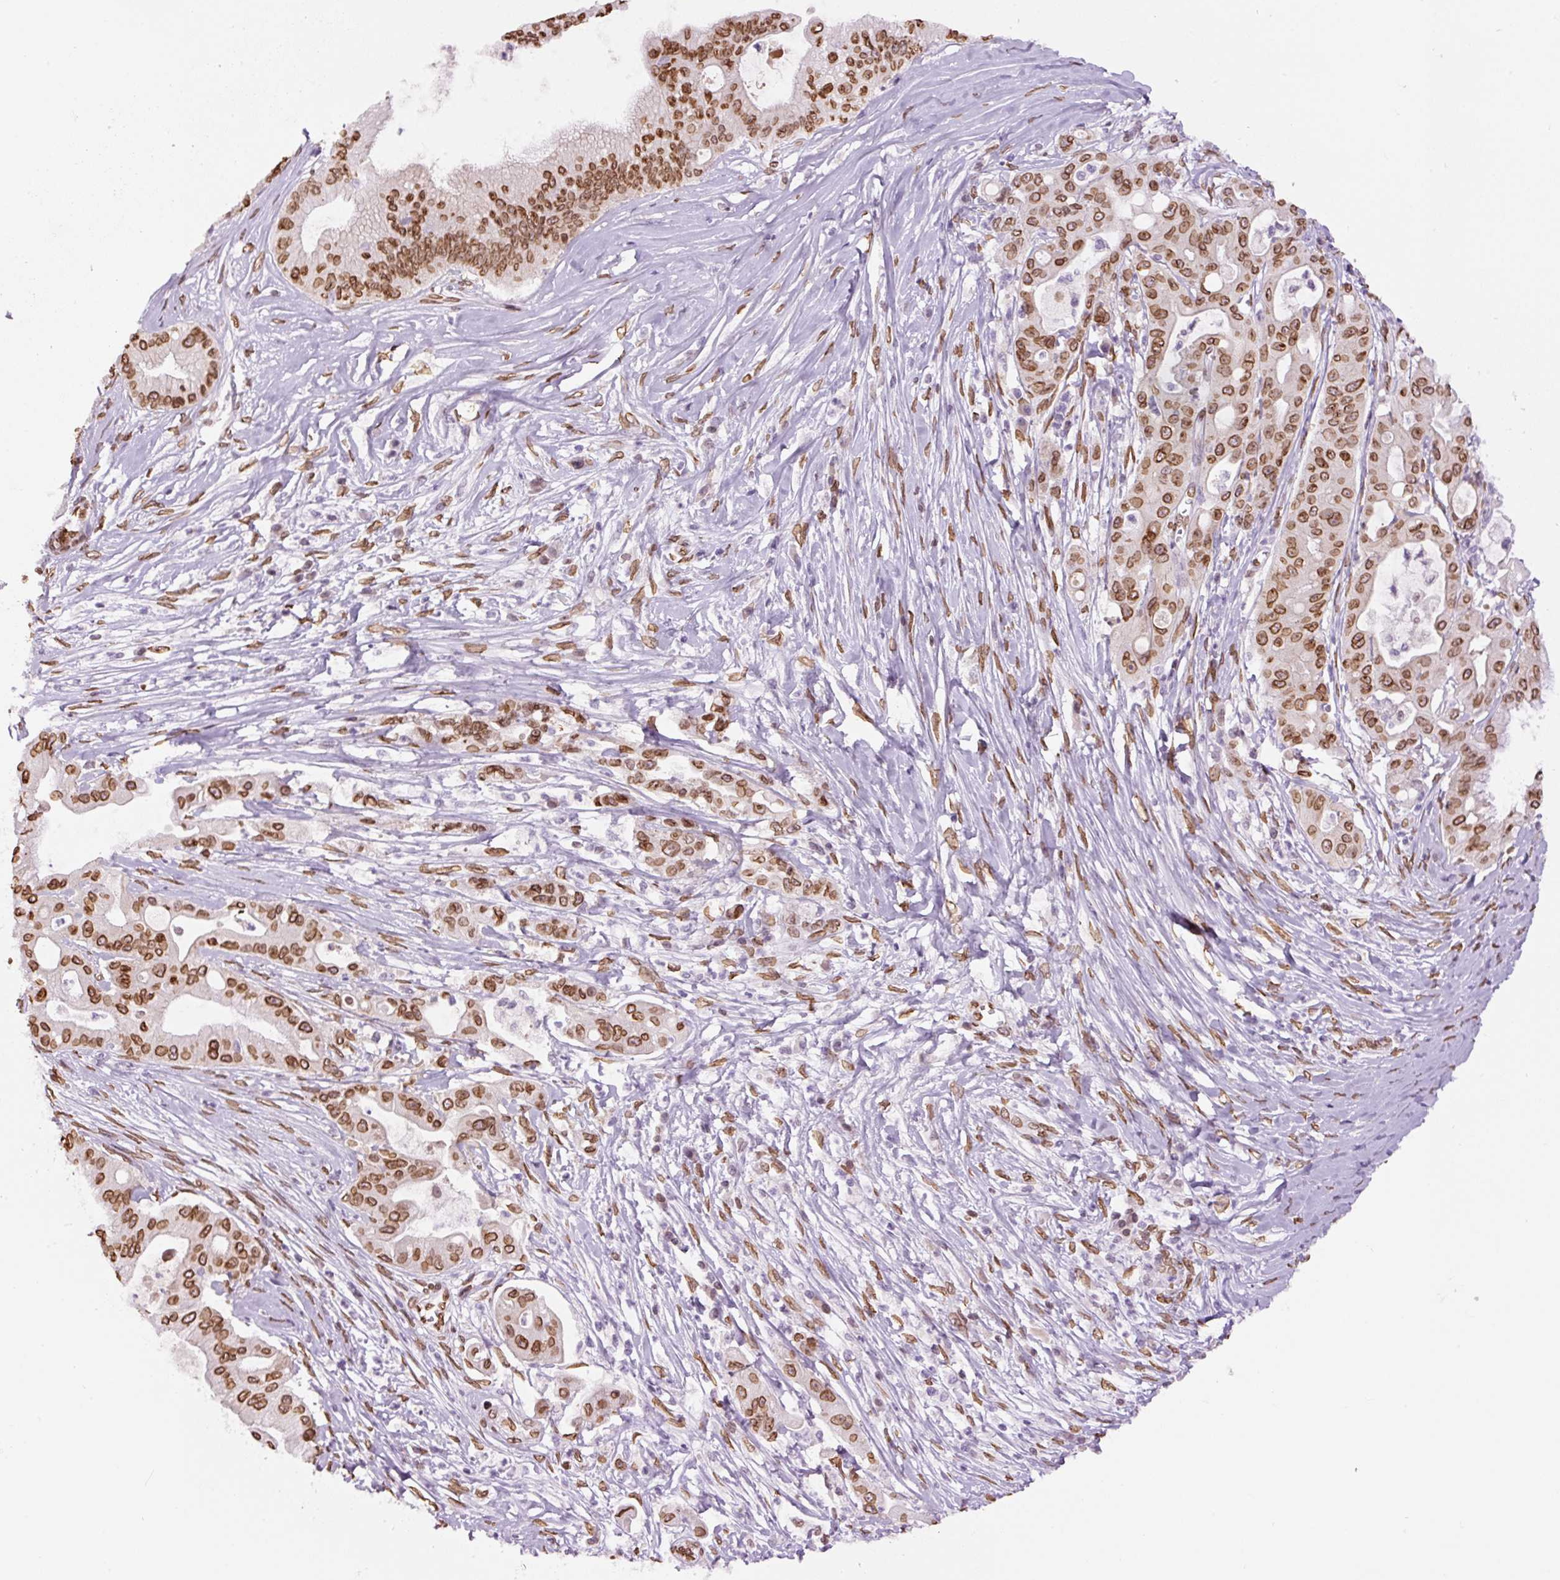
{"staining": {"intensity": "moderate", "quantity": ">75%", "location": "cytoplasmic/membranous,nuclear"}, "tissue": "ovarian cancer", "cell_type": "Tumor cells", "image_type": "cancer", "snomed": [{"axis": "morphology", "description": "Cystadenocarcinoma, mucinous, NOS"}, {"axis": "topography", "description": "Ovary"}], "caption": "Immunohistochemistry (IHC) staining of ovarian cancer, which demonstrates medium levels of moderate cytoplasmic/membranous and nuclear staining in approximately >75% of tumor cells indicating moderate cytoplasmic/membranous and nuclear protein staining. The staining was performed using DAB (brown) for protein detection and nuclei were counterstained in hematoxylin (blue).", "gene": "ZNF224", "patient": {"sex": "female", "age": 70}}